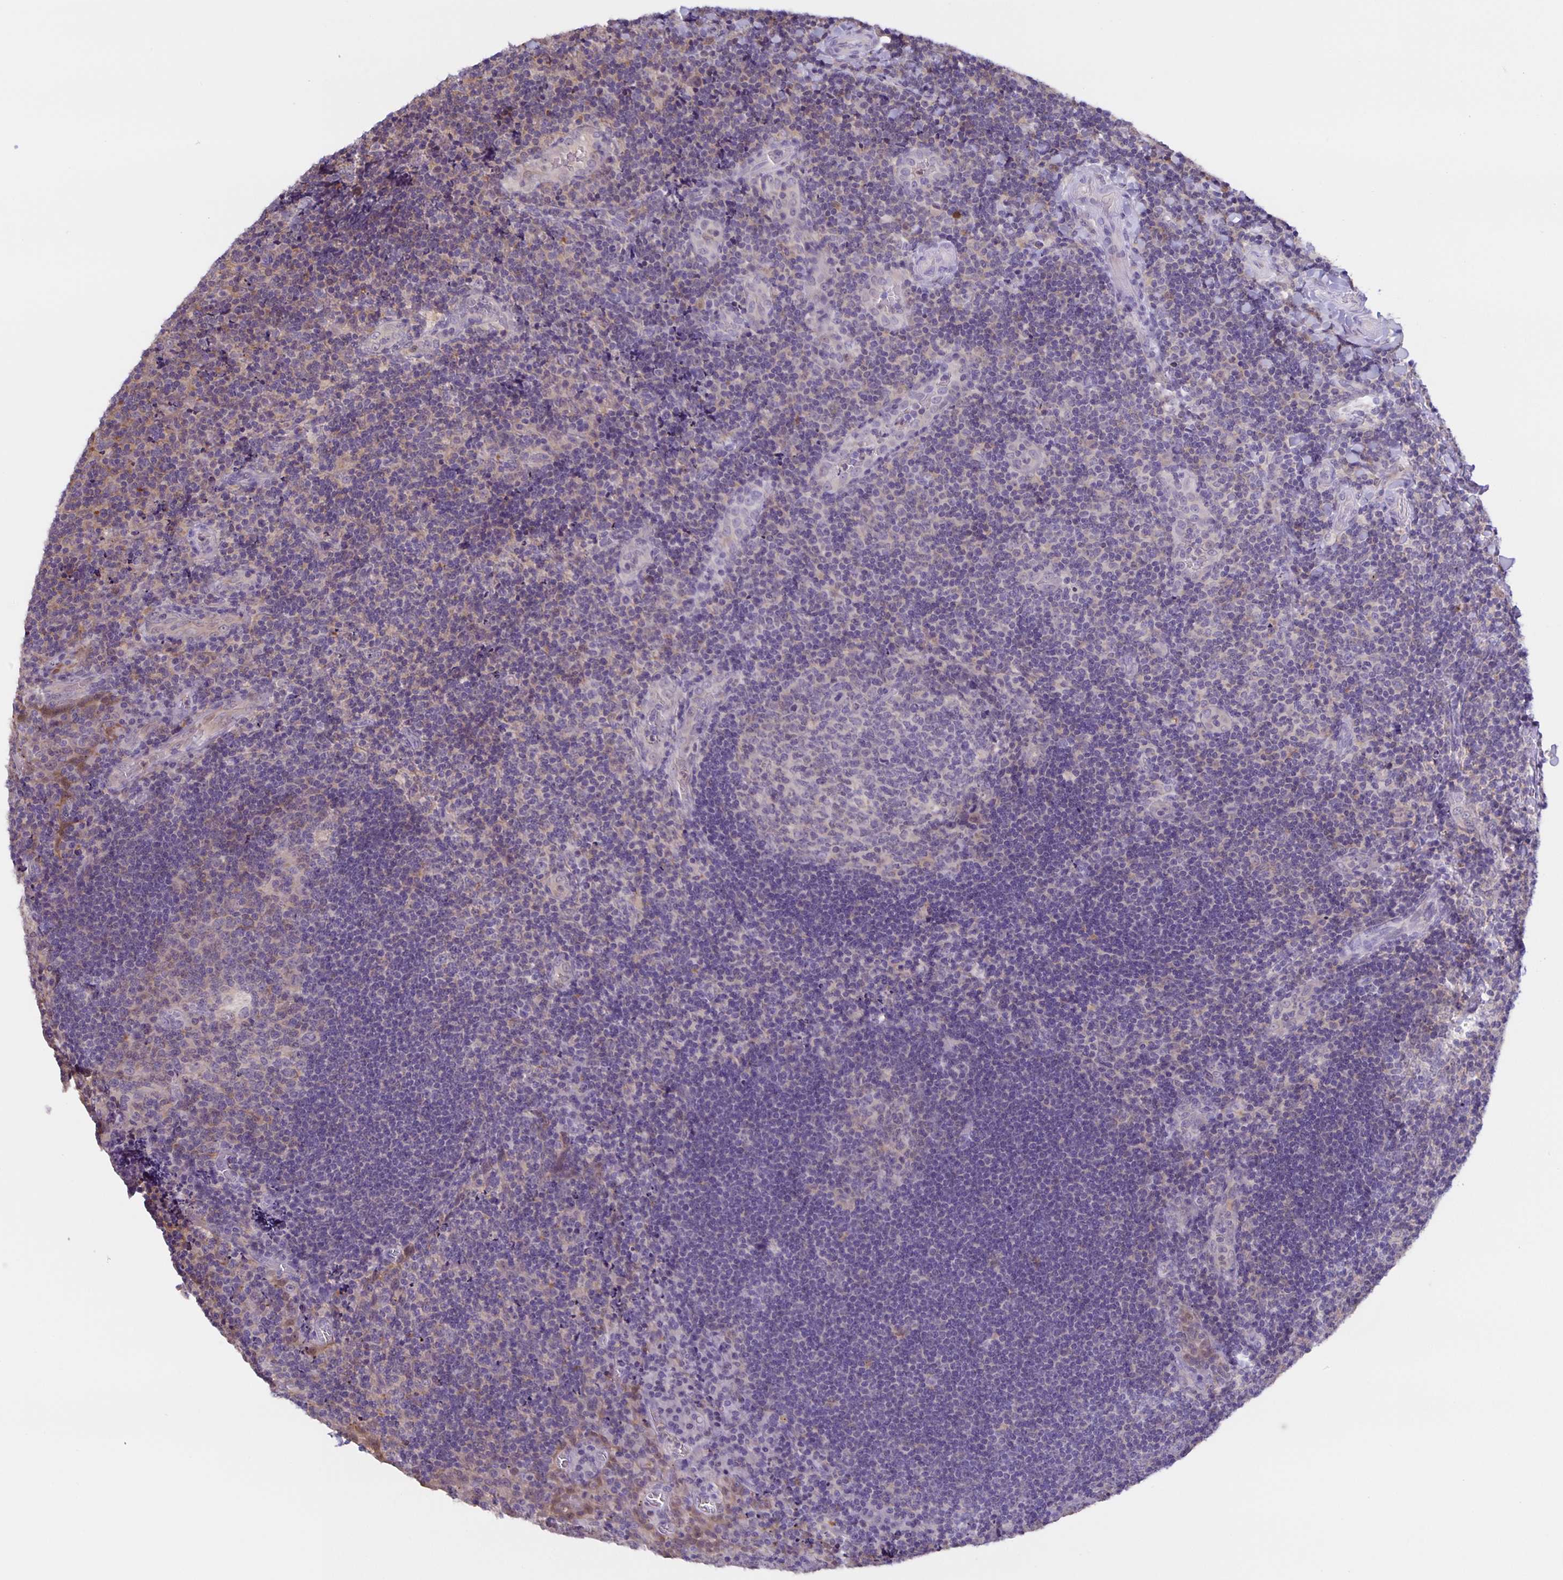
{"staining": {"intensity": "negative", "quantity": "none", "location": "none"}, "tissue": "tonsil", "cell_type": "Germinal center cells", "image_type": "normal", "snomed": [{"axis": "morphology", "description": "Normal tissue, NOS"}, {"axis": "topography", "description": "Tonsil"}], "caption": "An IHC image of unremarkable tonsil is shown. There is no staining in germinal center cells of tonsil.", "gene": "MARCHF6", "patient": {"sex": "male", "age": 17}}